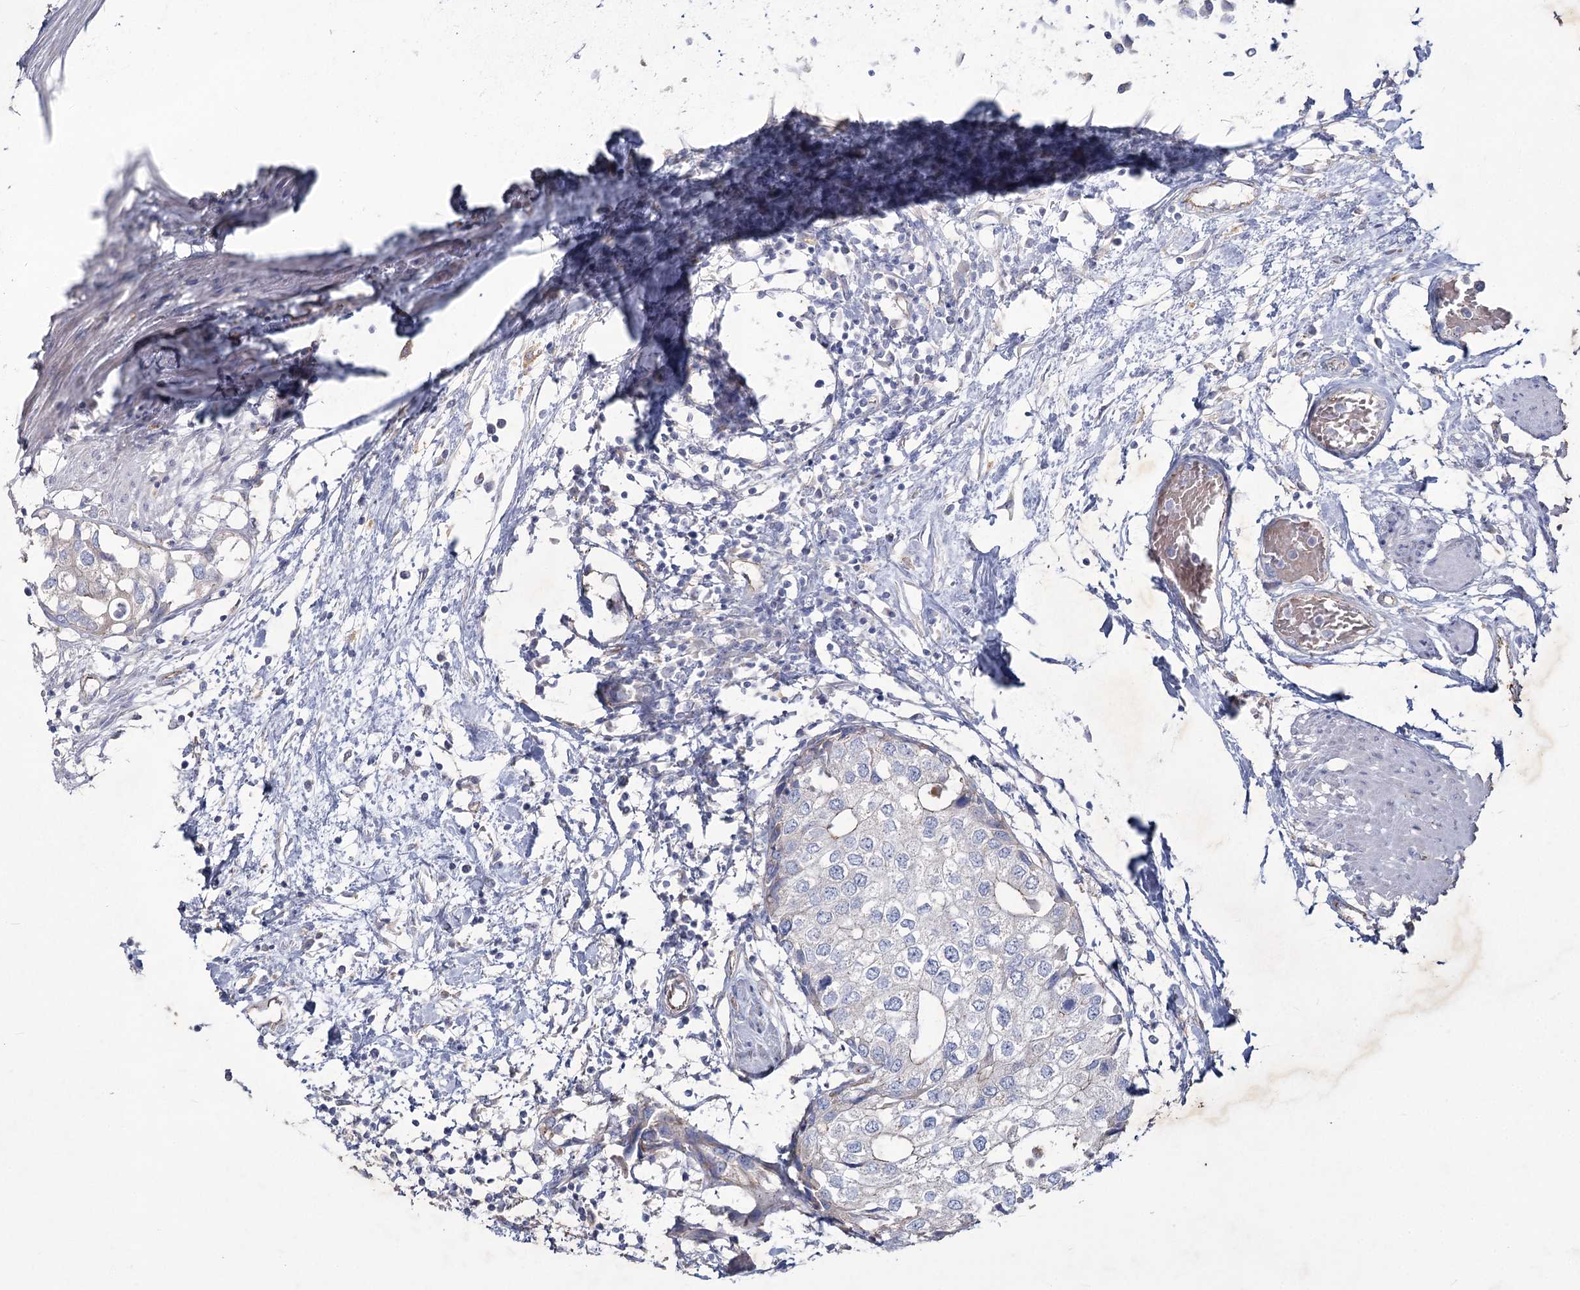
{"staining": {"intensity": "negative", "quantity": "none", "location": "none"}, "tissue": "urothelial cancer", "cell_type": "Tumor cells", "image_type": "cancer", "snomed": [{"axis": "morphology", "description": "Urothelial carcinoma, High grade"}, {"axis": "topography", "description": "Urinary bladder"}], "caption": "Urothelial cancer stained for a protein using immunohistochemistry demonstrates no expression tumor cells.", "gene": "LDLRAD3", "patient": {"sex": "male", "age": 64}}